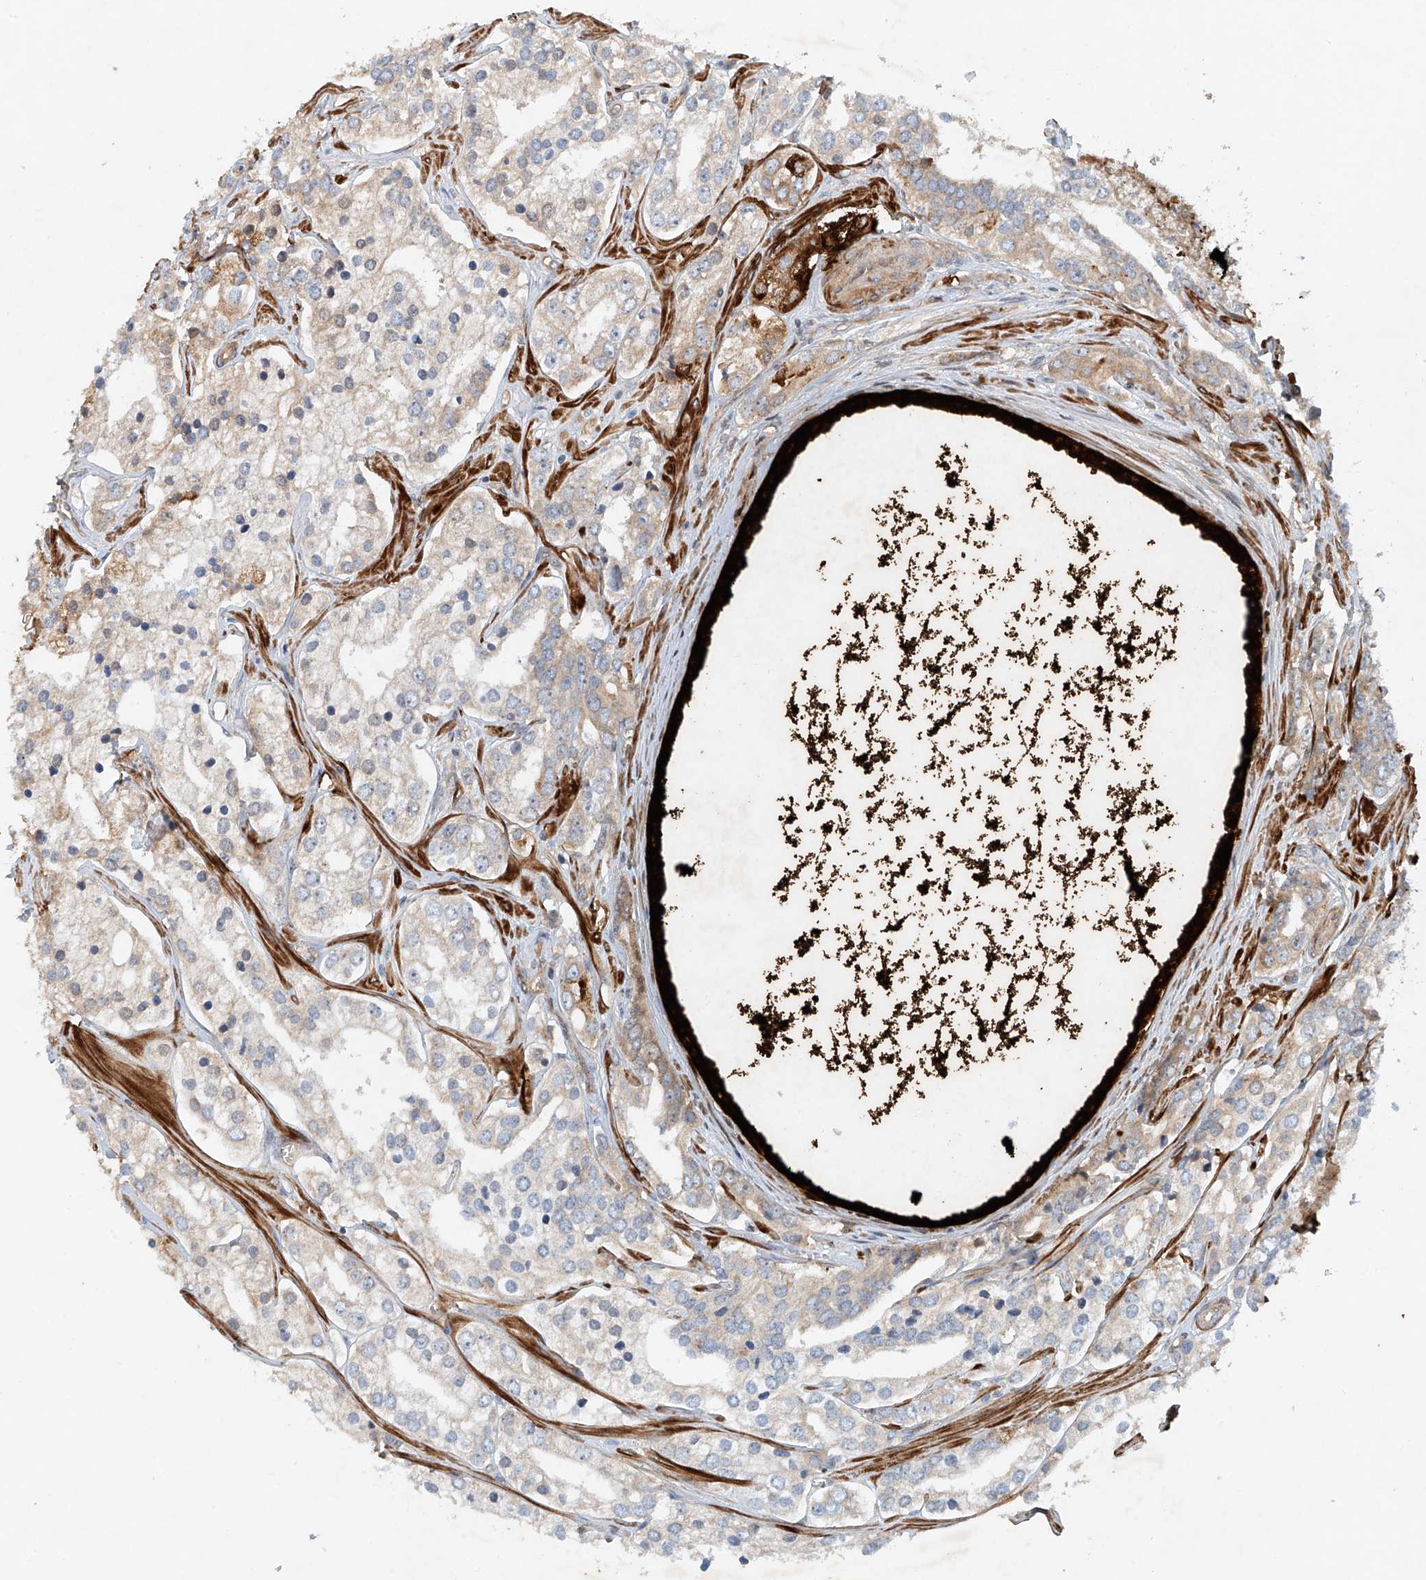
{"staining": {"intensity": "weak", "quantity": "<25%", "location": "cytoplasmic/membranous"}, "tissue": "prostate cancer", "cell_type": "Tumor cells", "image_type": "cancer", "snomed": [{"axis": "morphology", "description": "Adenocarcinoma, High grade"}, {"axis": "topography", "description": "Prostate"}], "caption": "The micrograph reveals no staining of tumor cells in prostate high-grade adenocarcinoma.", "gene": "LYRM9", "patient": {"sex": "male", "age": 66}}